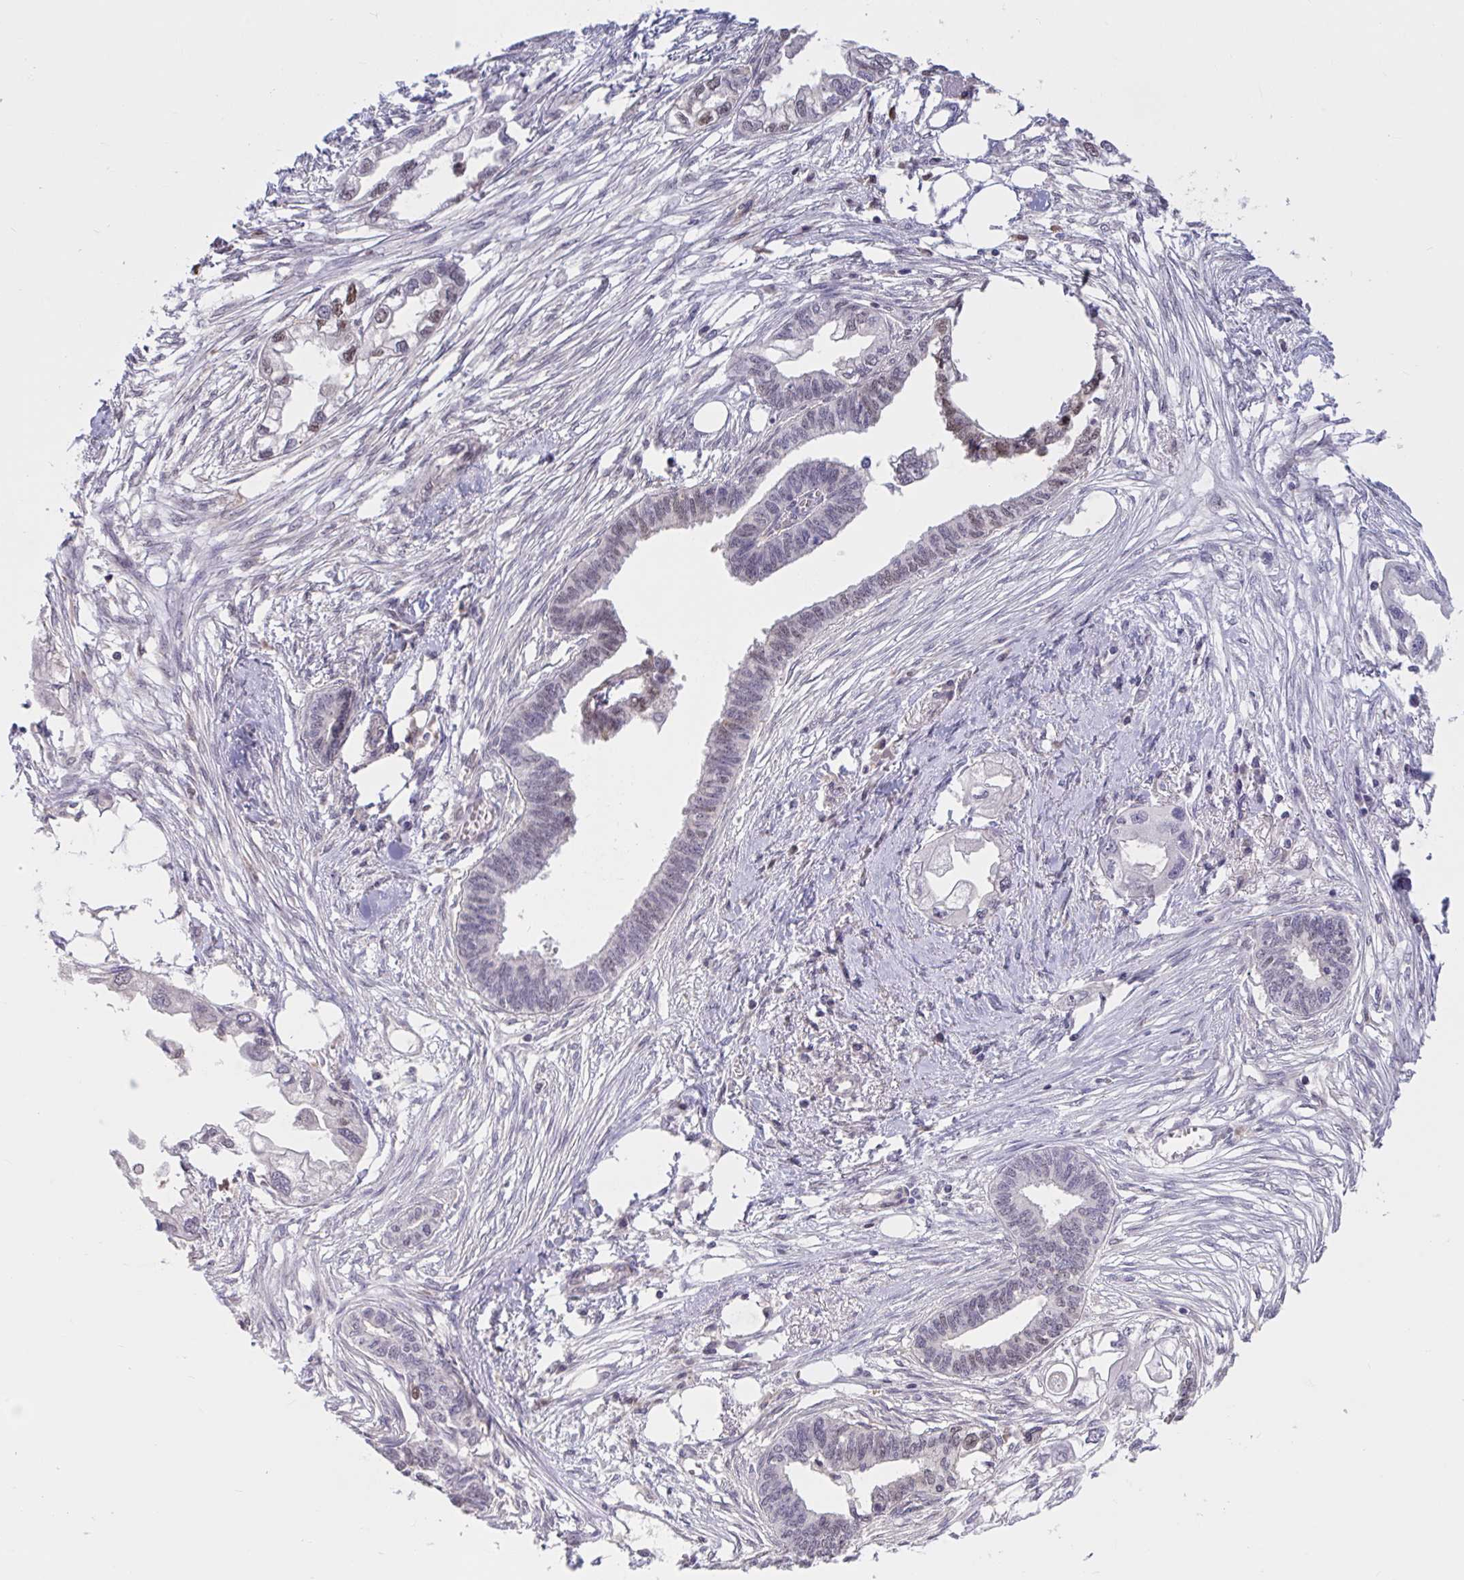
{"staining": {"intensity": "weak", "quantity": "<25%", "location": "nuclear"}, "tissue": "endometrial cancer", "cell_type": "Tumor cells", "image_type": "cancer", "snomed": [{"axis": "morphology", "description": "Adenocarcinoma, NOS"}, {"axis": "morphology", "description": "Adenocarcinoma, metastatic, NOS"}, {"axis": "topography", "description": "Adipose tissue"}, {"axis": "topography", "description": "Endometrium"}], "caption": "High magnification brightfield microscopy of endometrial cancer stained with DAB (brown) and counterstained with hematoxylin (blue): tumor cells show no significant positivity.", "gene": "RBL1", "patient": {"sex": "female", "age": 67}}